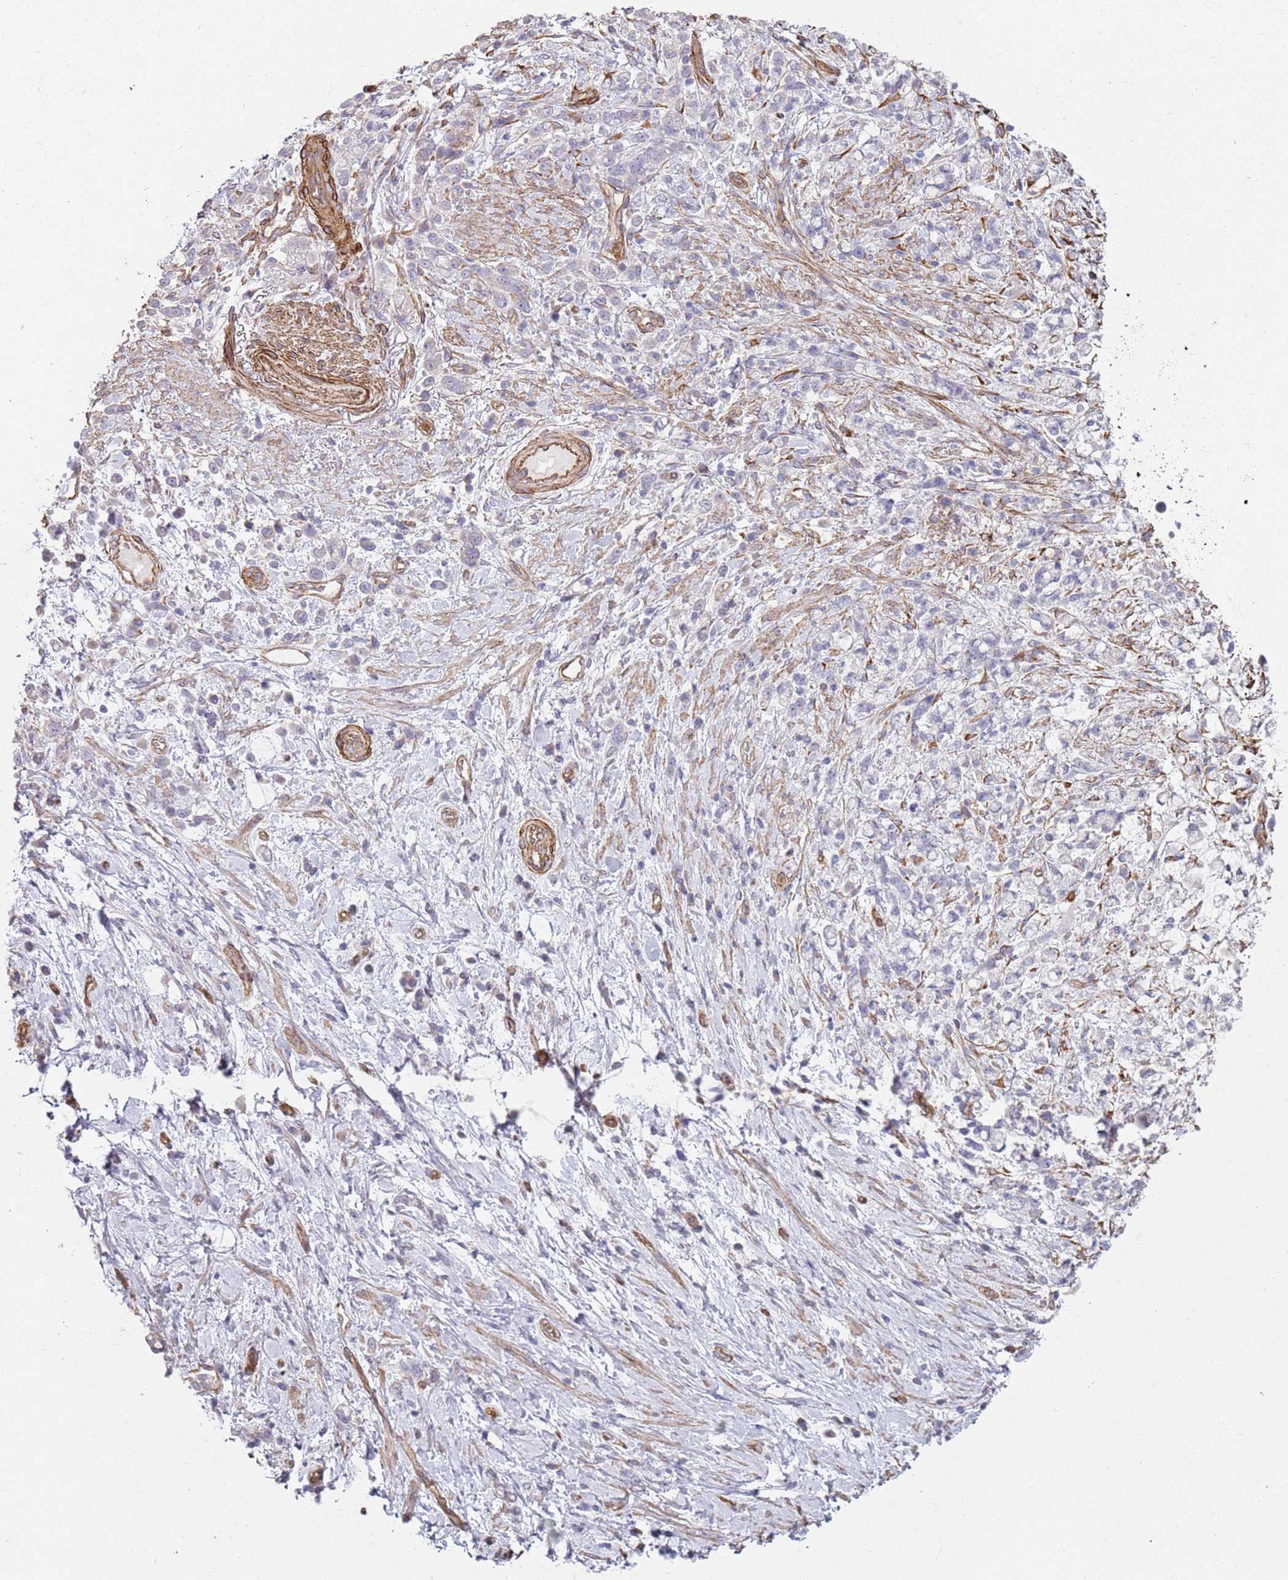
{"staining": {"intensity": "negative", "quantity": "none", "location": "none"}, "tissue": "stomach cancer", "cell_type": "Tumor cells", "image_type": "cancer", "snomed": [{"axis": "morphology", "description": "Adenocarcinoma, NOS"}, {"axis": "topography", "description": "Stomach"}], "caption": "This is an immunohistochemistry image of stomach cancer (adenocarcinoma). There is no staining in tumor cells.", "gene": "PHLPP2", "patient": {"sex": "female", "age": 60}}